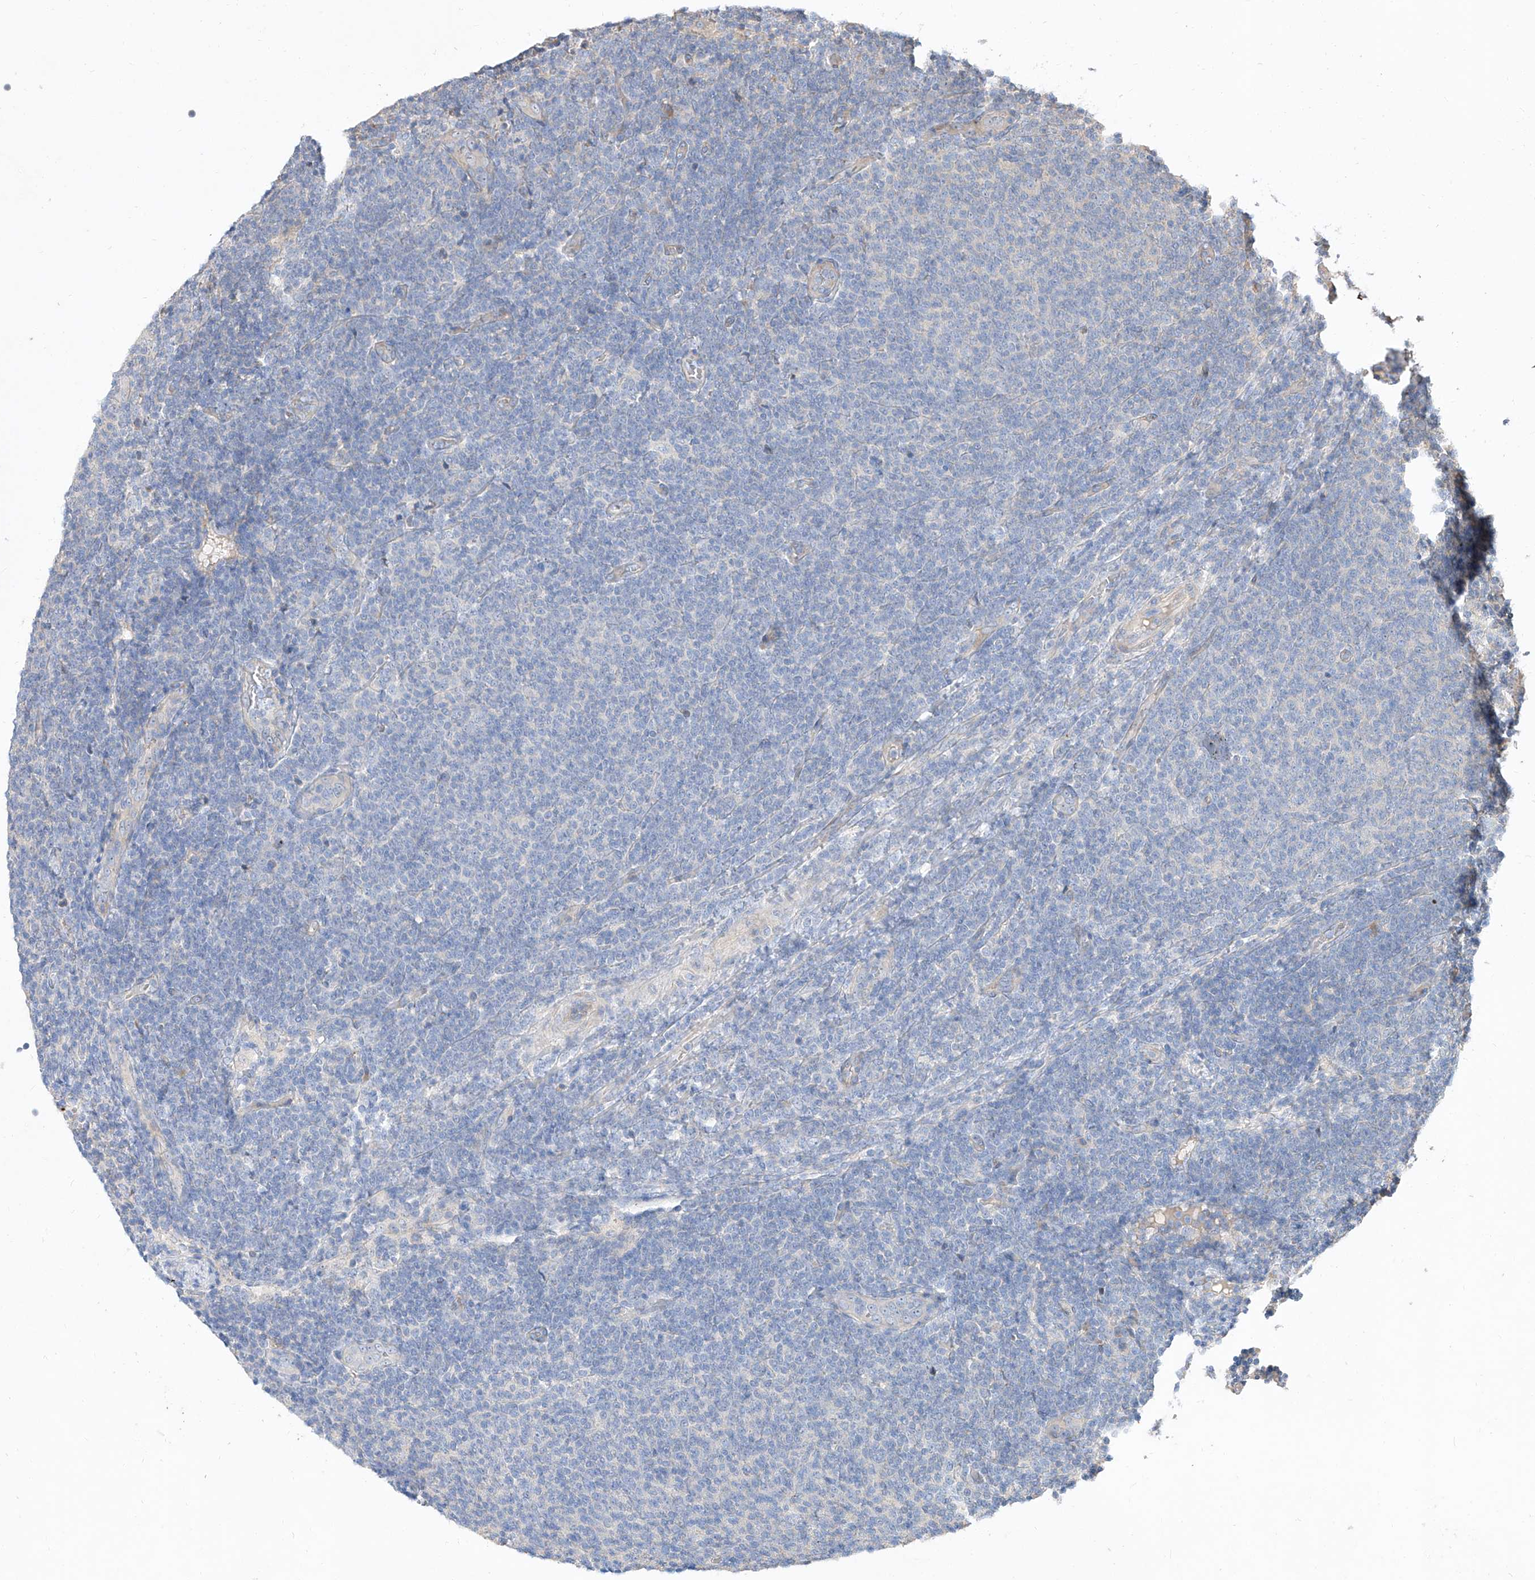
{"staining": {"intensity": "negative", "quantity": "none", "location": "none"}, "tissue": "lymphoma", "cell_type": "Tumor cells", "image_type": "cancer", "snomed": [{"axis": "morphology", "description": "Malignant lymphoma, non-Hodgkin's type, Low grade"}, {"axis": "topography", "description": "Lymph node"}], "caption": "Low-grade malignant lymphoma, non-Hodgkin's type was stained to show a protein in brown. There is no significant expression in tumor cells.", "gene": "DIRAS3", "patient": {"sex": "male", "age": 66}}